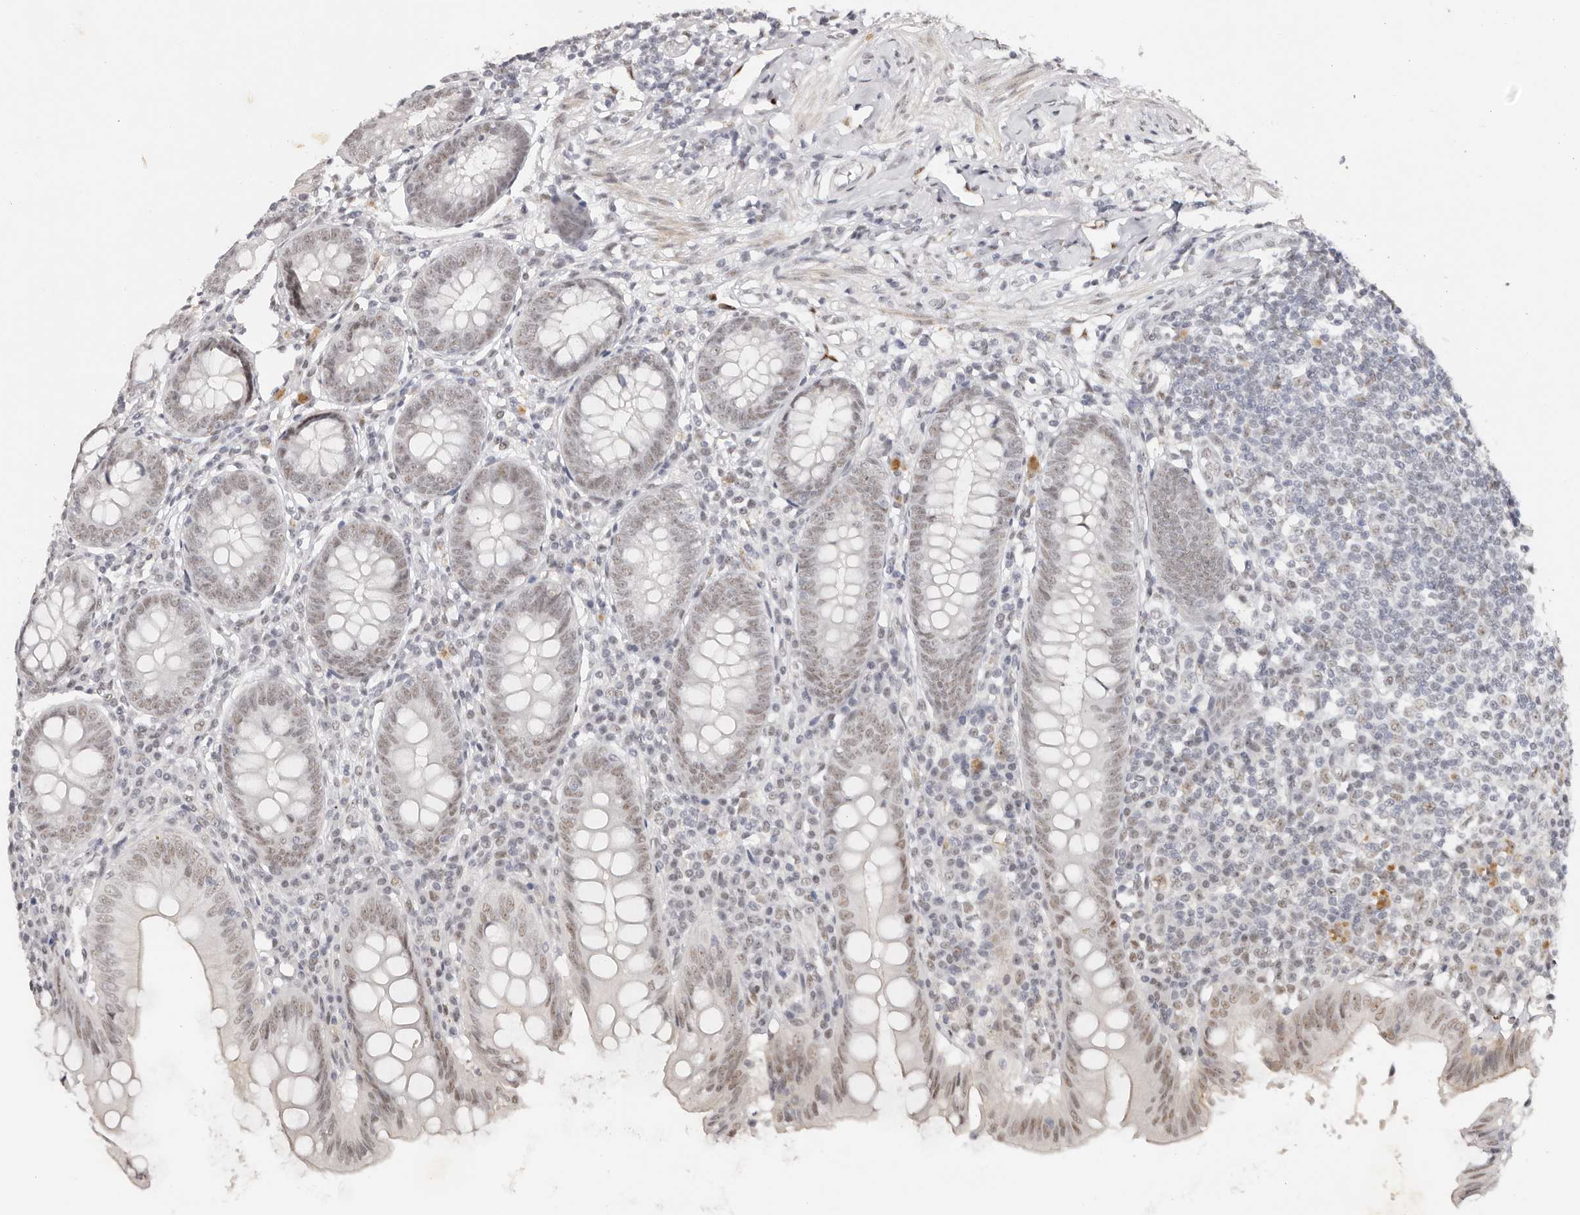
{"staining": {"intensity": "weak", "quantity": "25%-75%", "location": "nuclear"}, "tissue": "appendix", "cell_type": "Glandular cells", "image_type": "normal", "snomed": [{"axis": "morphology", "description": "Normal tissue, NOS"}, {"axis": "topography", "description": "Appendix"}], "caption": "A micrograph showing weak nuclear expression in approximately 25%-75% of glandular cells in unremarkable appendix, as visualized by brown immunohistochemical staining.", "gene": "LARP7", "patient": {"sex": "female", "age": 54}}